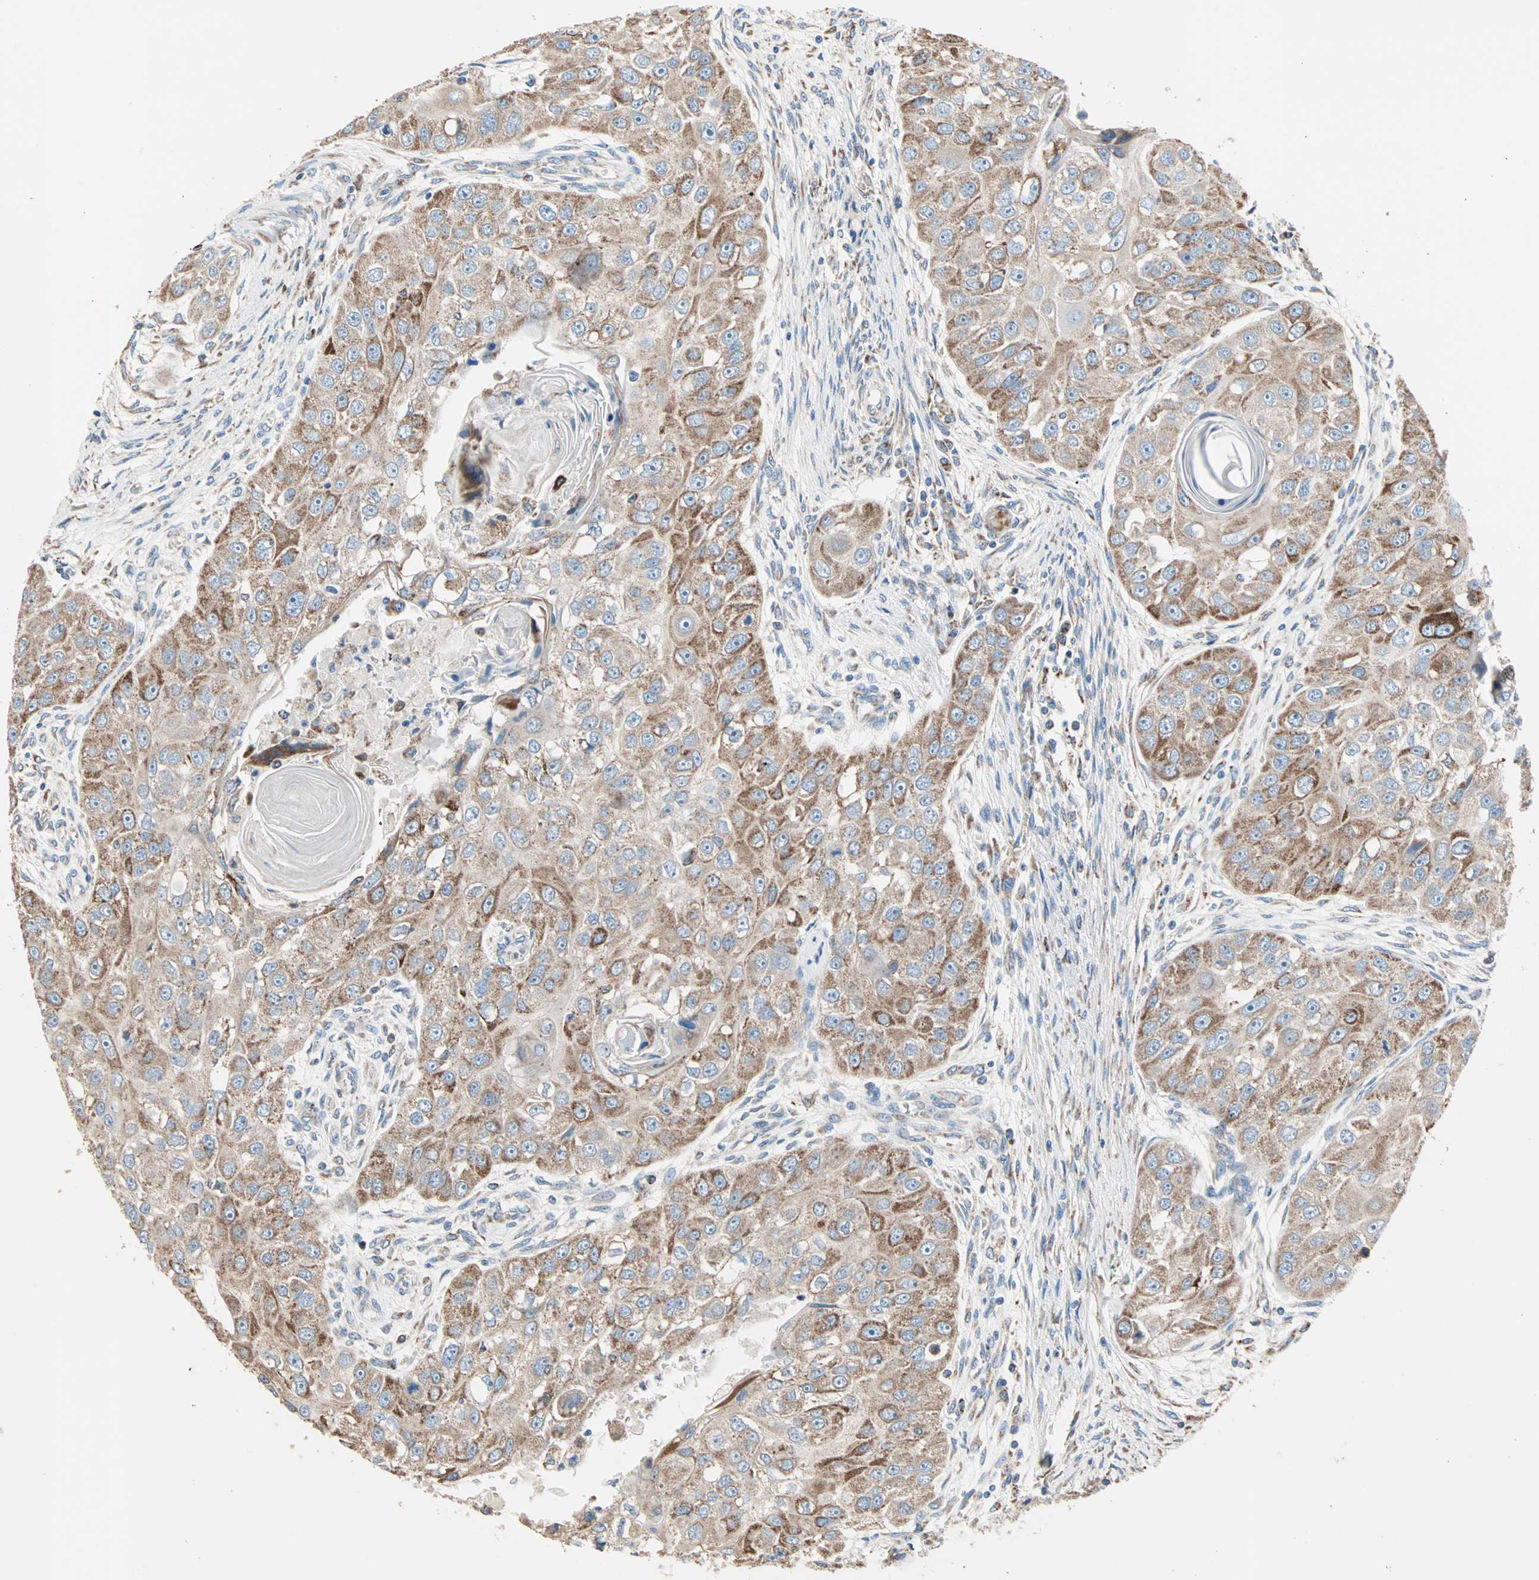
{"staining": {"intensity": "moderate", "quantity": ">75%", "location": "cytoplasmic/membranous"}, "tissue": "head and neck cancer", "cell_type": "Tumor cells", "image_type": "cancer", "snomed": [{"axis": "morphology", "description": "Normal tissue, NOS"}, {"axis": "morphology", "description": "Squamous cell carcinoma, NOS"}, {"axis": "topography", "description": "Skeletal muscle"}, {"axis": "topography", "description": "Head-Neck"}], "caption": "A brown stain highlights moderate cytoplasmic/membranous staining of a protein in human squamous cell carcinoma (head and neck) tumor cells. (IHC, brightfield microscopy, high magnification).", "gene": "TST", "patient": {"sex": "male", "age": 51}}